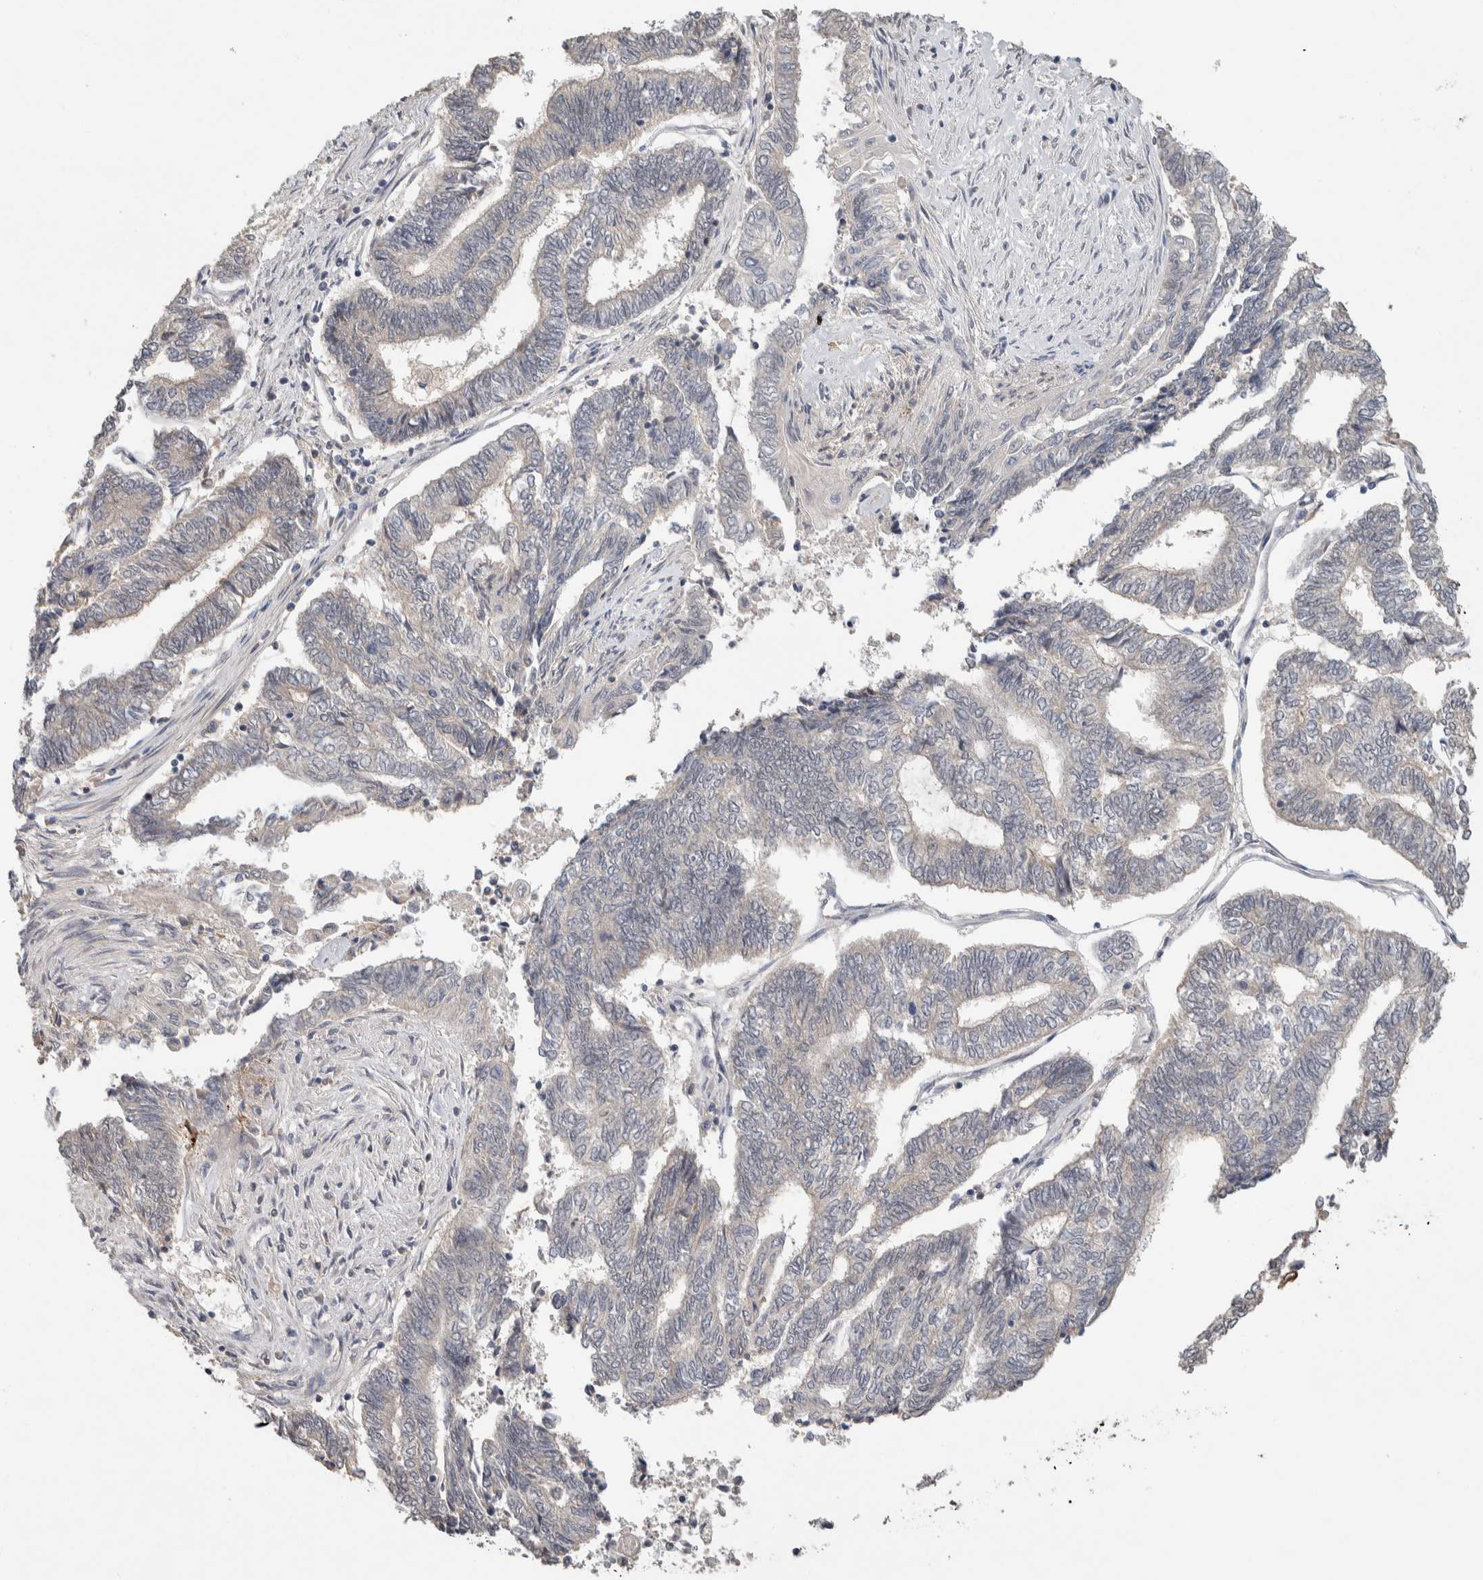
{"staining": {"intensity": "negative", "quantity": "none", "location": "none"}, "tissue": "endometrial cancer", "cell_type": "Tumor cells", "image_type": "cancer", "snomed": [{"axis": "morphology", "description": "Adenocarcinoma, NOS"}, {"axis": "topography", "description": "Uterus"}, {"axis": "topography", "description": "Endometrium"}], "caption": "High power microscopy image of an immunohistochemistry (IHC) image of adenocarcinoma (endometrial), revealing no significant positivity in tumor cells. (IHC, brightfield microscopy, high magnification).", "gene": "CYSRT1", "patient": {"sex": "female", "age": 70}}